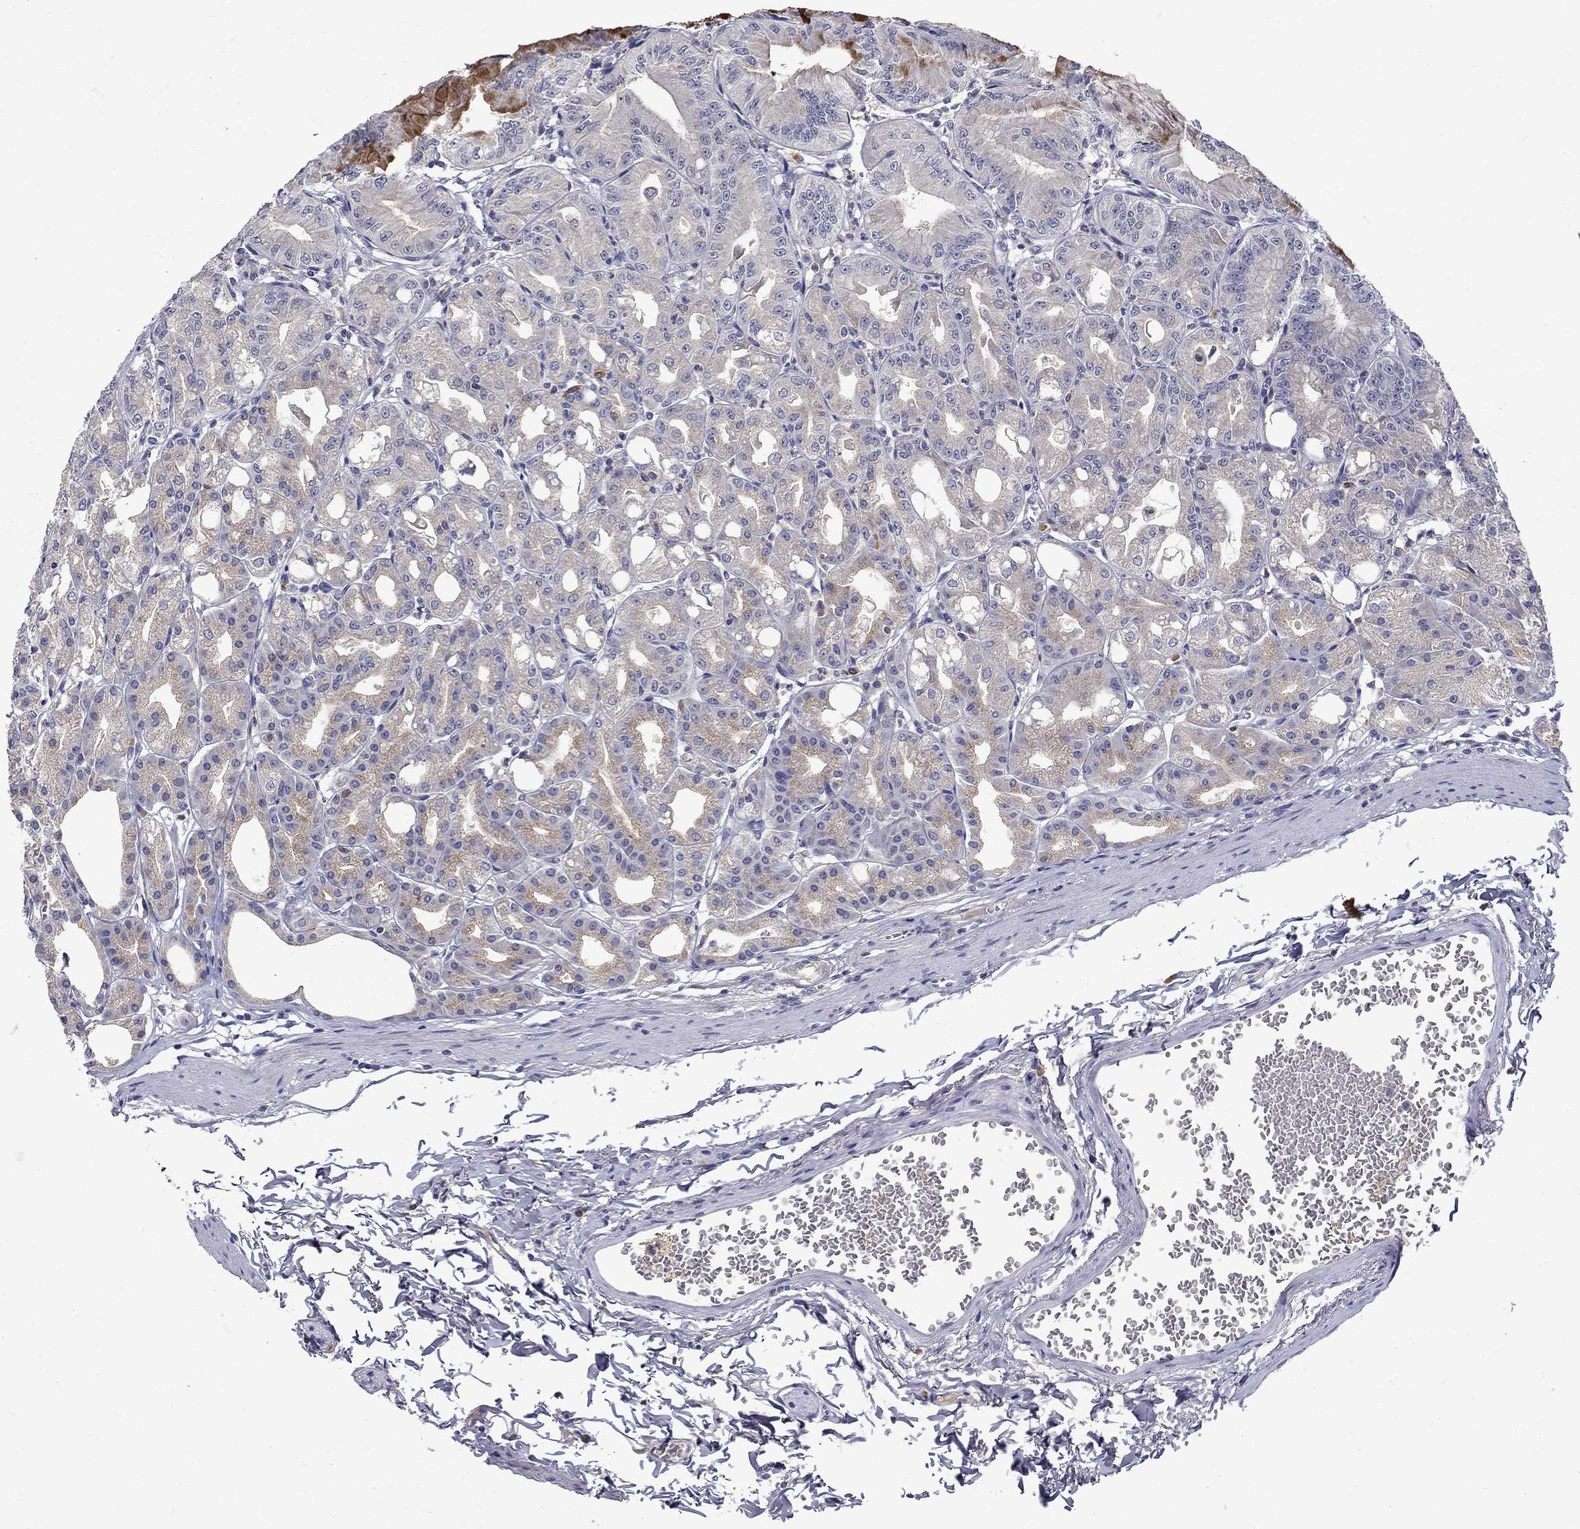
{"staining": {"intensity": "negative", "quantity": "none", "location": "none"}, "tissue": "stomach", "cell_type": "Glandular cells", "image_type": "normal", "snomed": [{"axis": "morphology", "description": "Normal tissue, NOS"}, {"axis": "topography", "description": "Stomach"}], "caption": "Stomach was stained to show a protein in brown. There is no significant positivity in glandular cells.", "gene": "STAB2", "patient": {"sex": "male", "age": 71}}